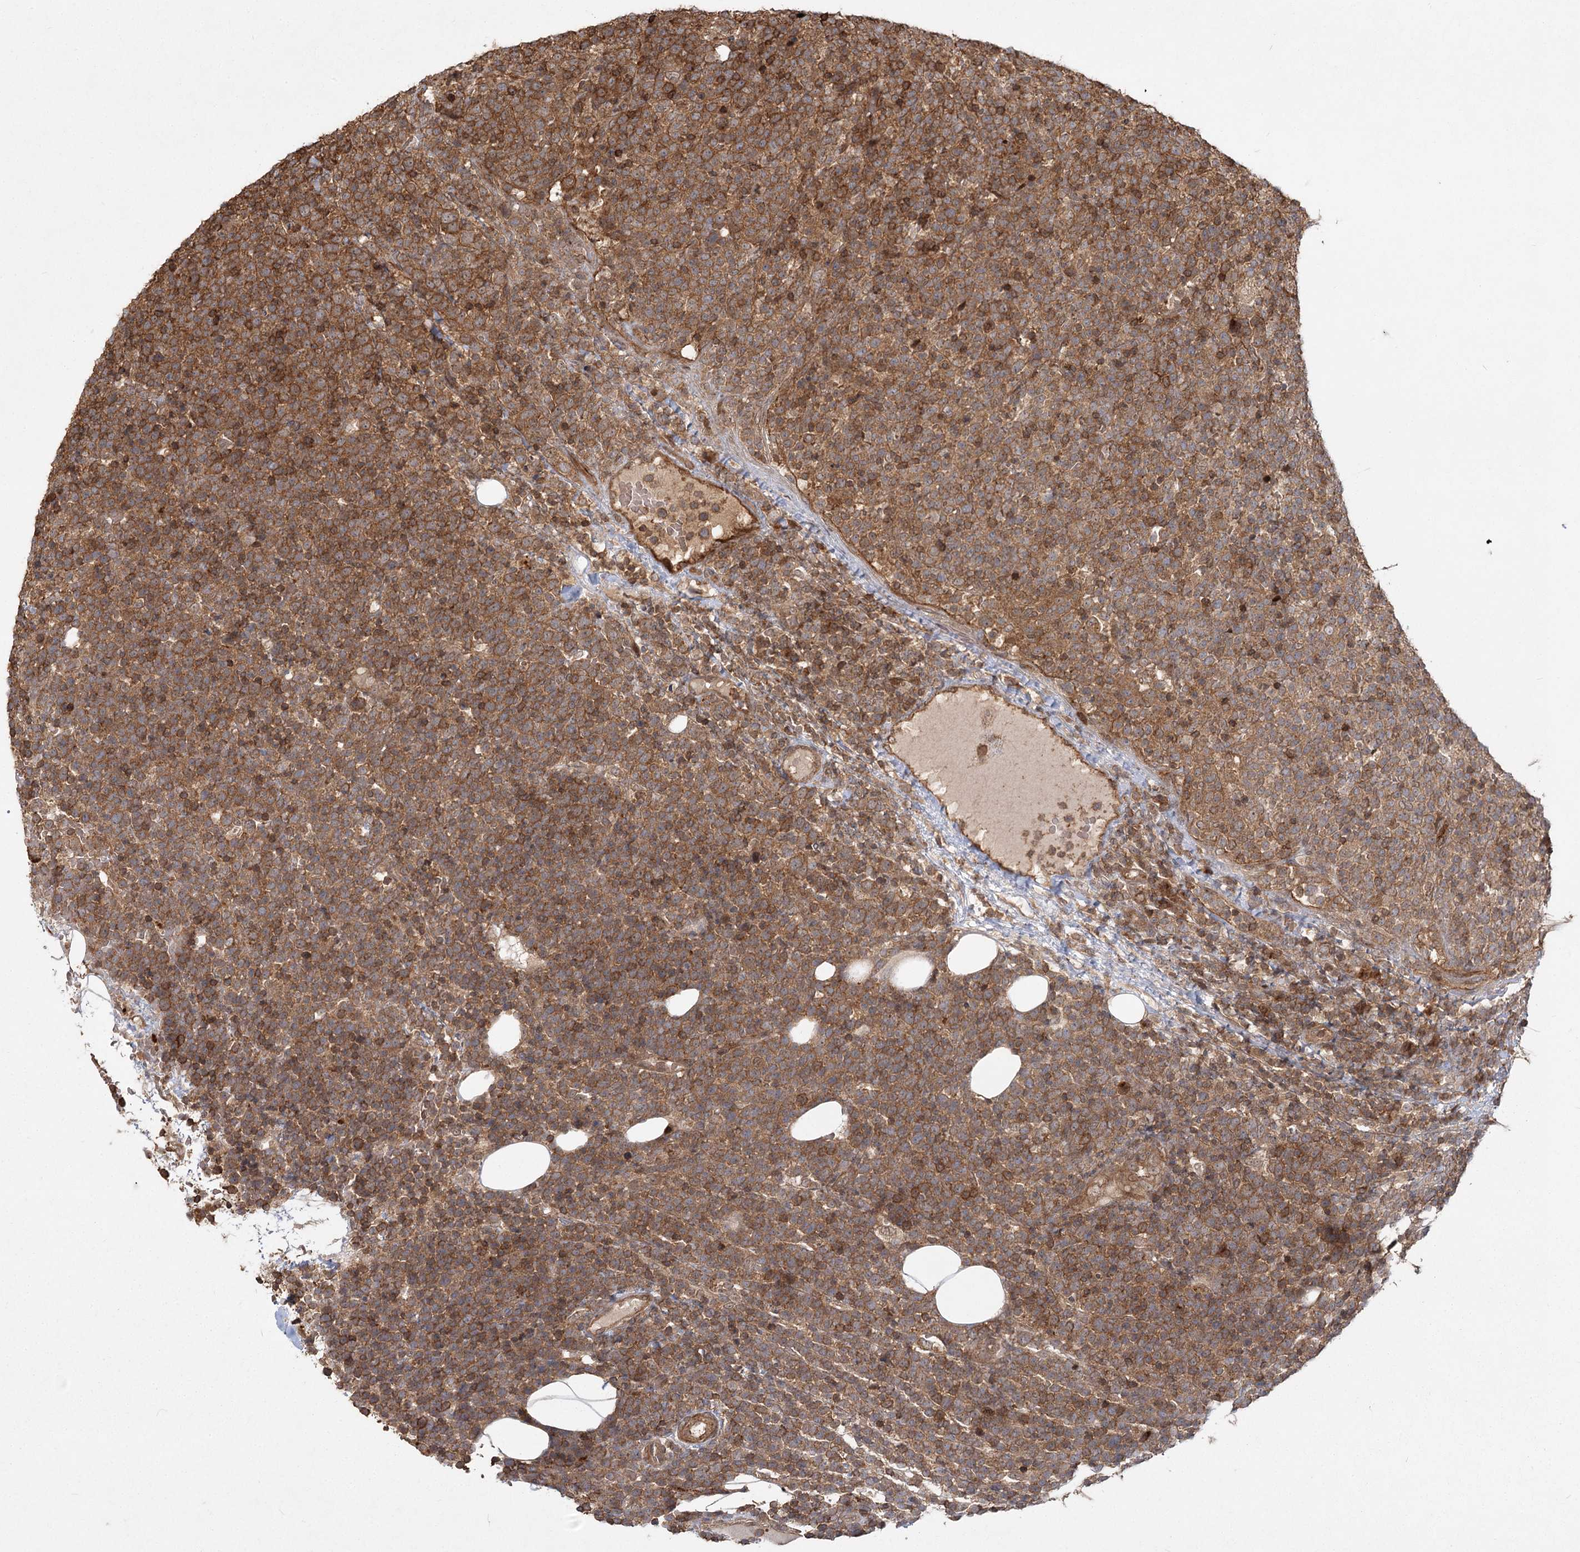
{"staining": {"intensity": "moderate", "quantity": ">75%", "location": "cytoplasmic/membranous"}, "tissue": "lymphoma", "cell_type": "Tumor cells", "image_type": "cancer", "snomed": [{"axis": "morphology", "description": "Malignant lymphoma, non-Hodgkin's type, High grade"}, {"axis": "topography", "description": "Lymph node"}], "caption": "Protein expression analysis of human lymphoma reveals moderate cytoplasmic/membranous expression in about >75% of tumor cells.", "gene": "MDFIC", "patient": {"sex": "male", "age": 61}}